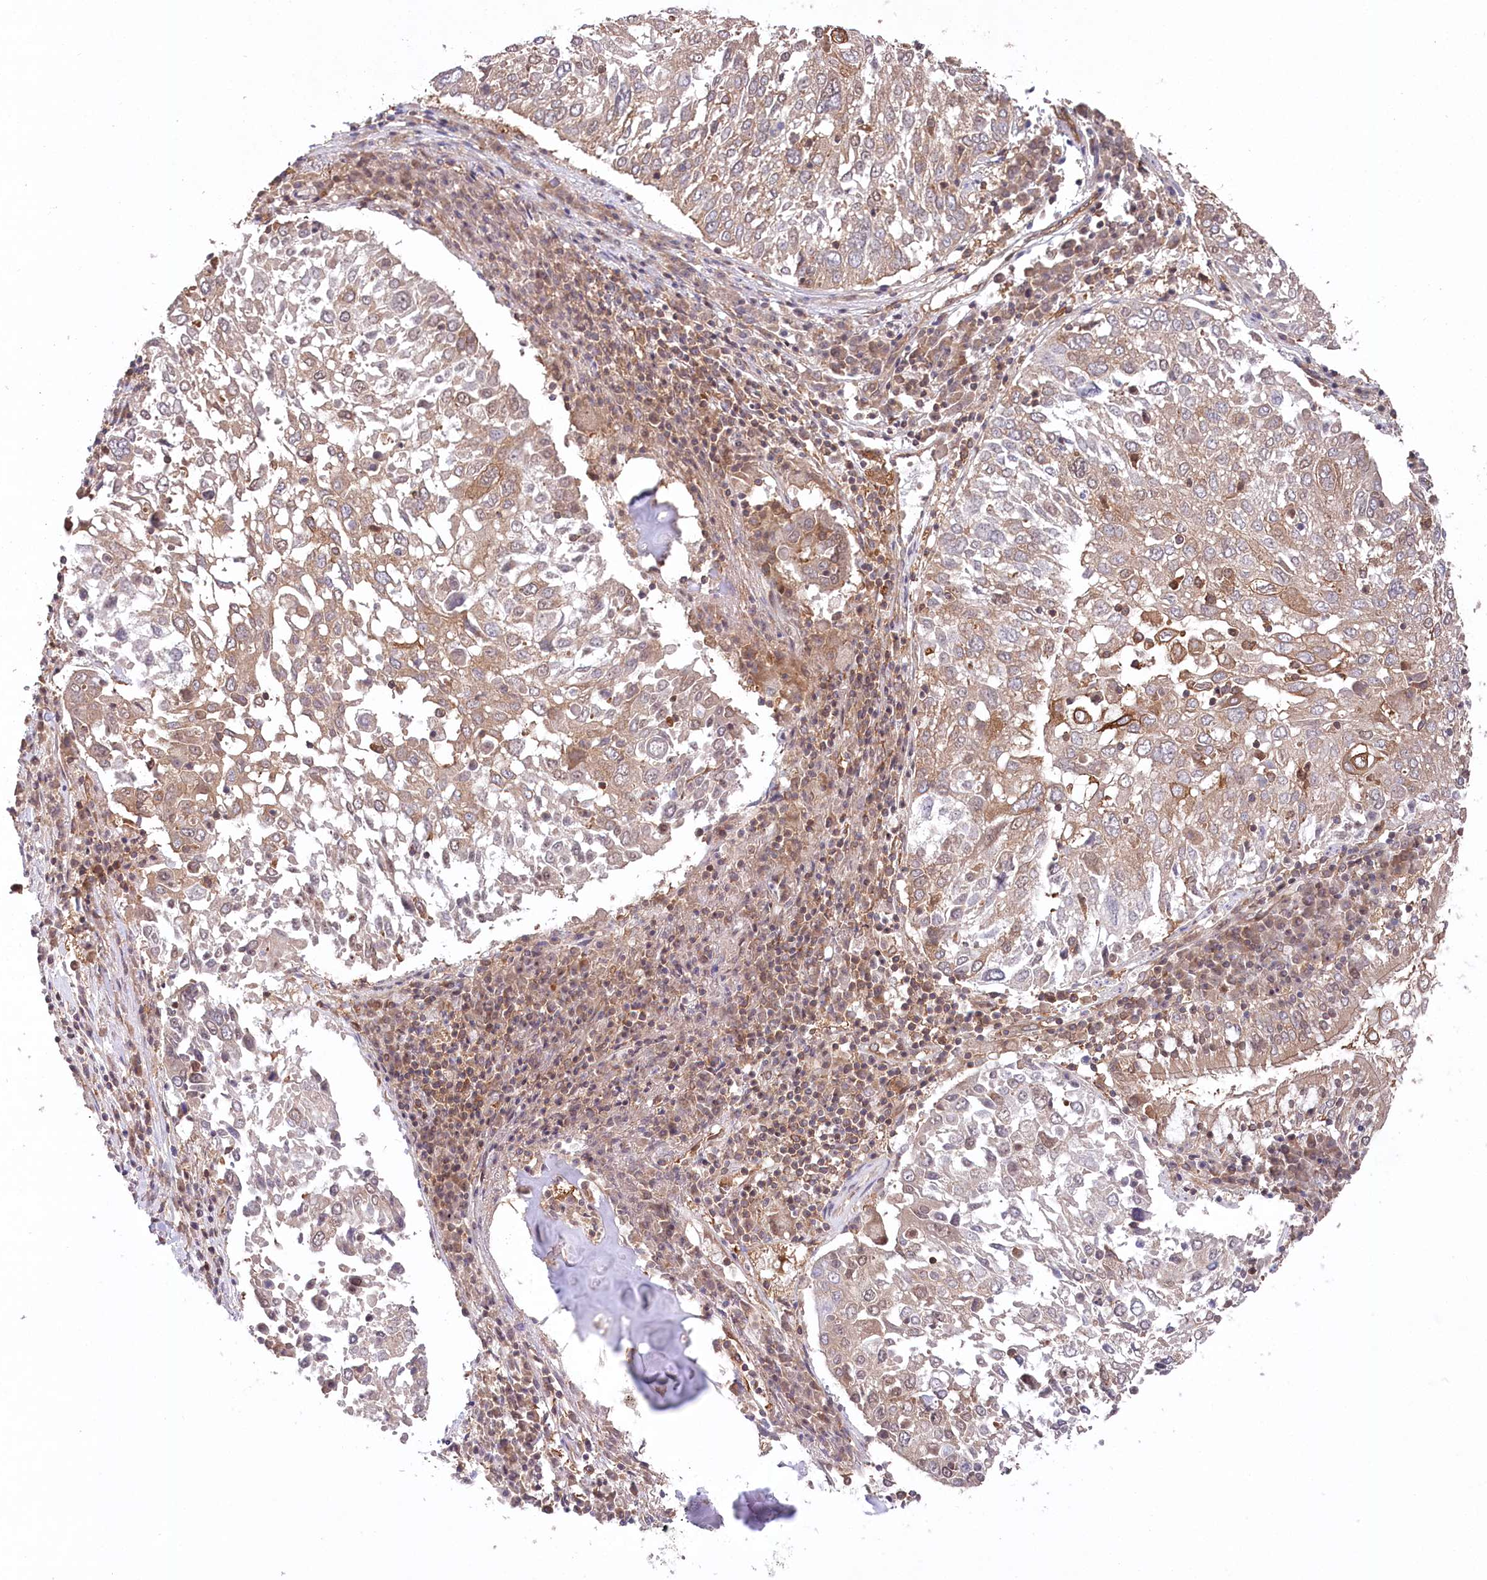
{"staining": {"intensity": "moderate", "quantity": "25%-75%", "location": "cytoplasmic/membranous"}, "tissue": "lung cancer", "cell_type": "Tumor cells", "image_type": "cancer", "snomed": [{"axis": "morphology", "description": "Squamous cell carcinoma, NOS"}, {"axis": "topography", "description": "Lung"}], "caption": "IHC (DAB) staining of lung squamous cell carcinoma demonstrates moderate cytoplasmic/membranous protein staining in approximately 25%-75% of tumor cells. Immunohistochemistry stains the protein in brown and the nuclei are stained blue.", "gene": "PPP1R21", "patient": {"sex": "male", "age": 65}}